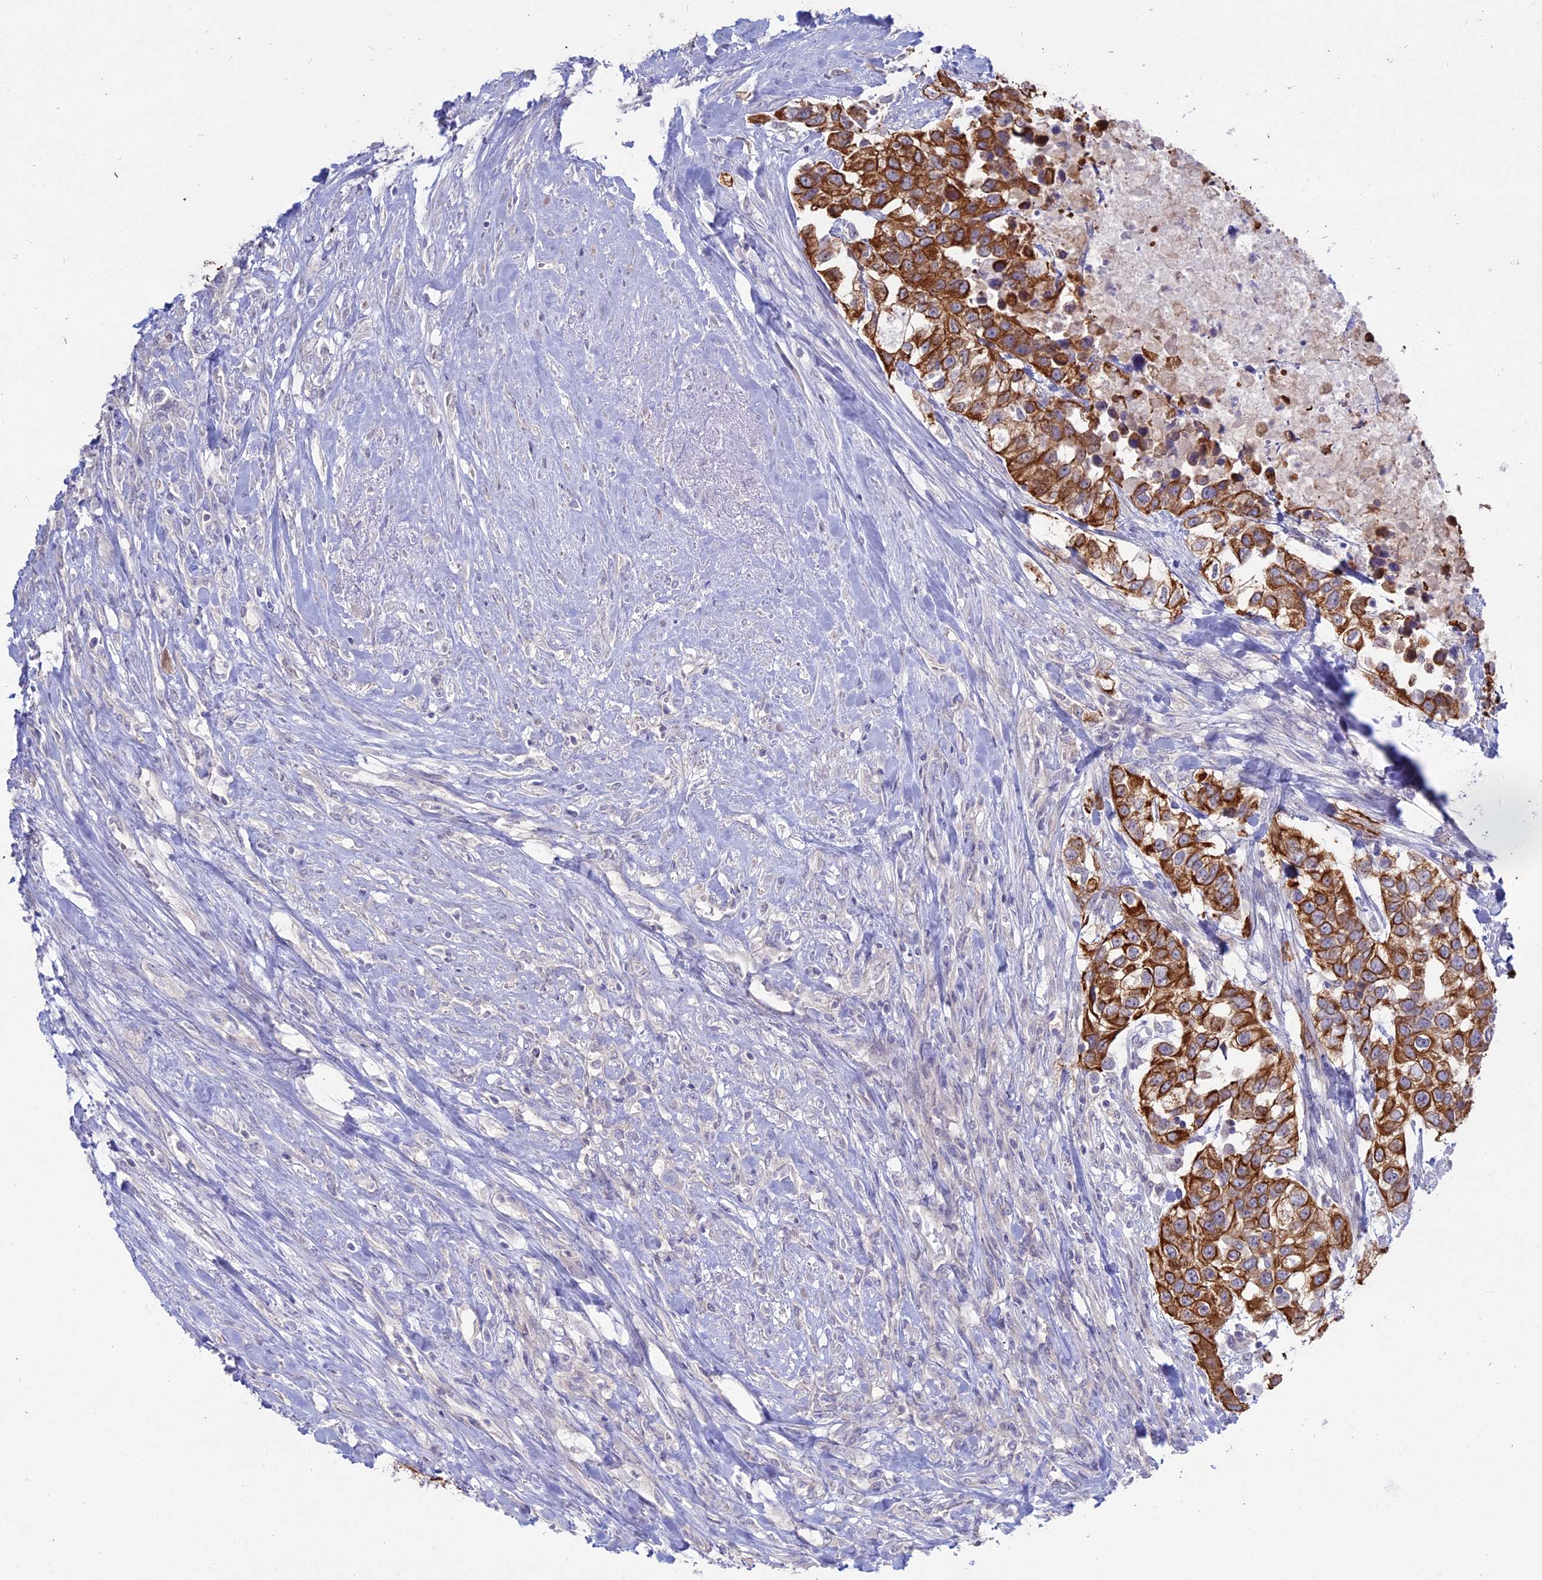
{"staining": {"intensity": "moderate", "quantity": ">75%", "location": "cytoplasmic/membranous"}, "tissue": "urothelial cancer", "cell_type": "Tumor cells", "image_type": "cancer", "snomed": [{"axis": "morphology", "description": "Urothelial carcinoma, High grade"}, {"axis": "topography", "description": "Urinary bladder"}], "caption": "The micrograph shows staining of urothelial cancer, revealing moderate cytoplasmic/membranous protein staining (brown color) within tumor cells. (DAB (3,3'-diaminobenzidine) = brown stain, brightfield microscopy at high magnification).", "gene": "MYO5B", "patient": {"sex": "female", "age": 80}}